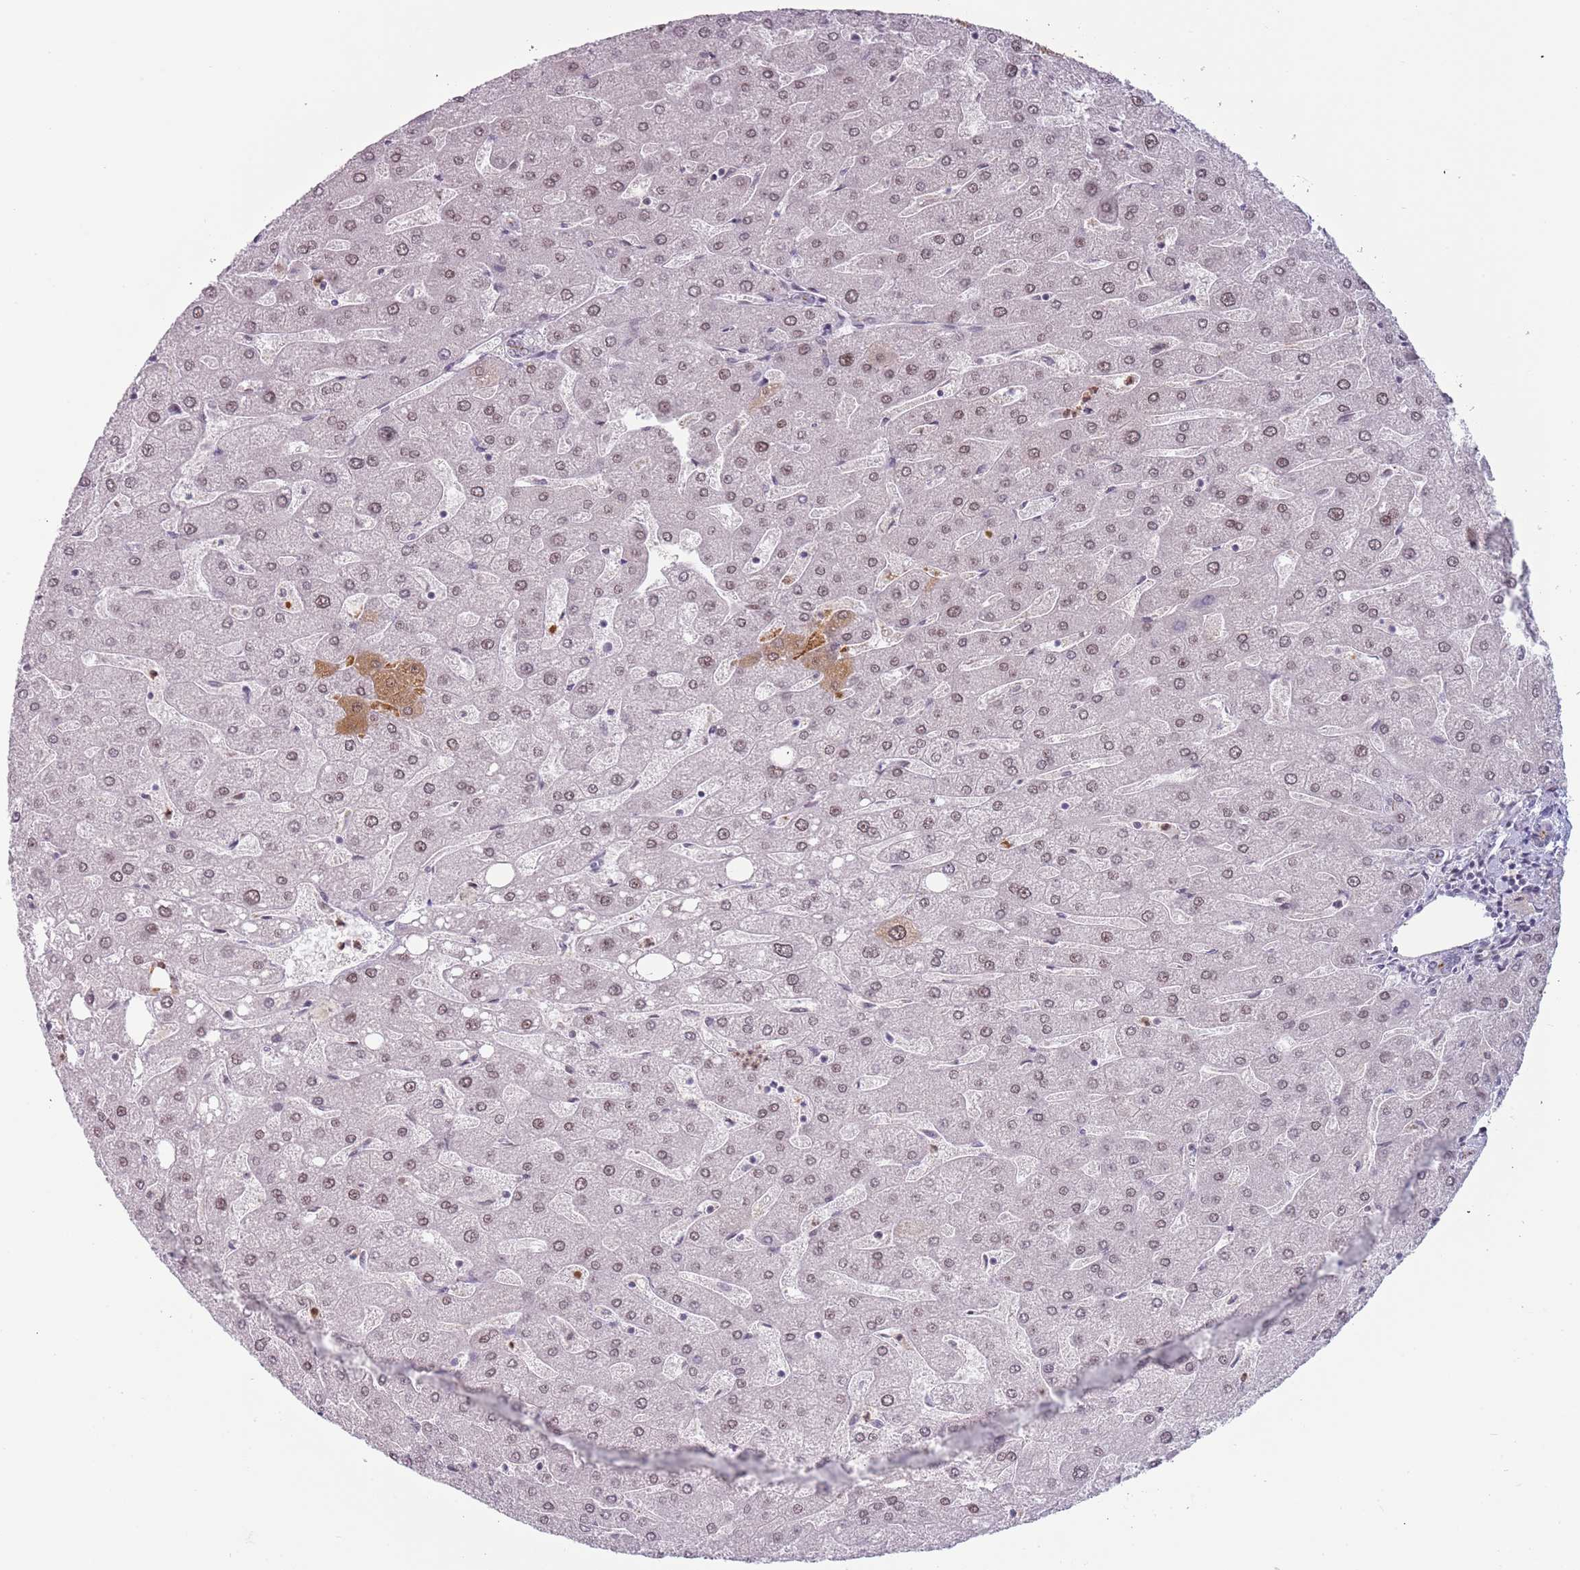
{"staining": {"intensity": "negative", "quantity": "none", "location": "none"}, "tissue": "liver", "cell_type": "Cholangiocytes", "image_type": "normal", "snomed": [{"axis": "morphology", "description": "Normal tissue, NOS"}, {"axis": "topography", "description": "Liver"}], "caption": "This photomicrograph is of normal liver stained with IHC to label a protein in brown with the nuclei are counter-stained blue. There is no positivity in cholangiocytes. (DAB (3,3'-diaminobenzidine) IHC, high magnification).", "gene": "REXO4", "patient": {"sex": "male", "age": 67}}